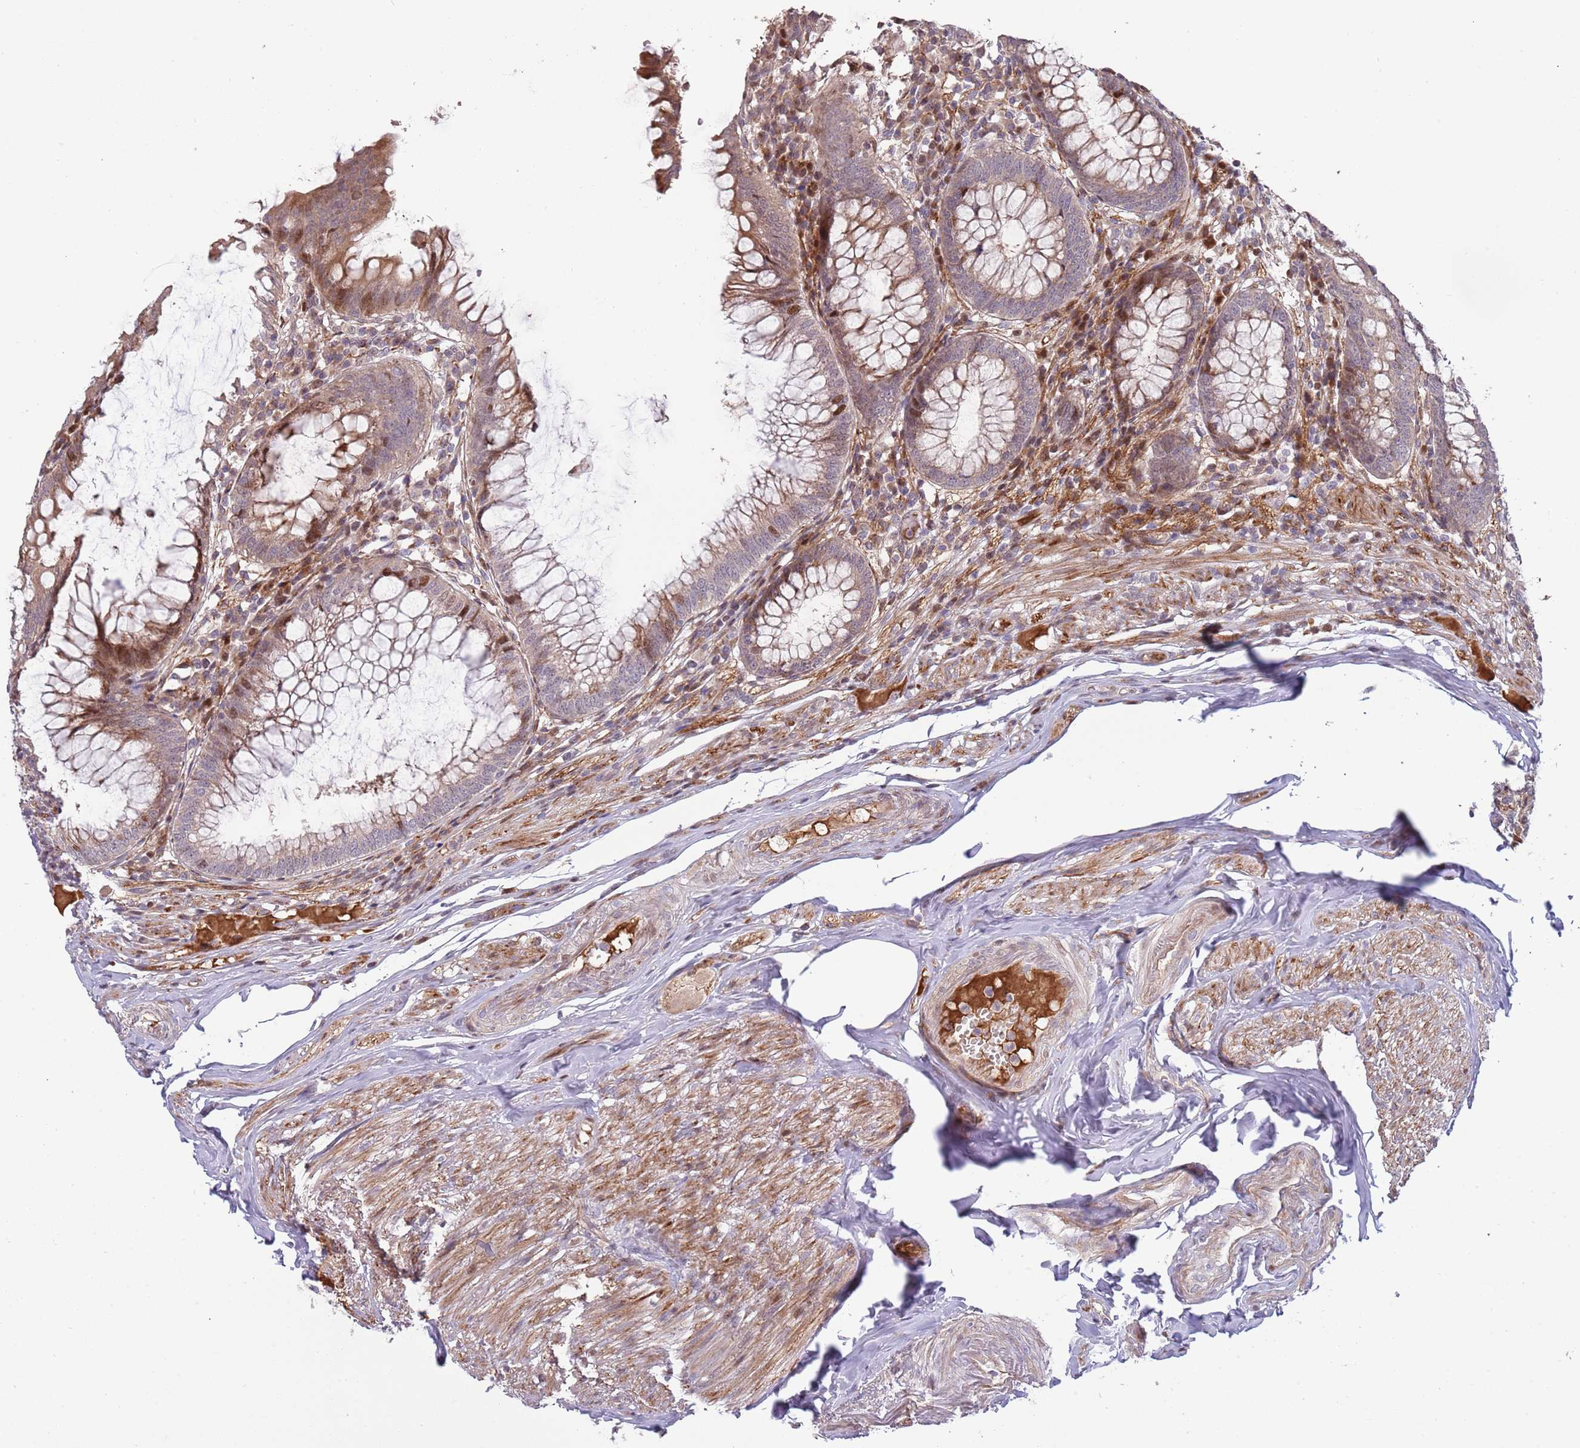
{"staining": {"intensity": "moderate", "quantity": "25%-75%", "location": "cytoplasmic/membranous,nuclear"}, "tissue": "appendix", "cell_type": "Glandular cells", "image_type": "normal", "snomed": [{"axis": "morphology", "description": "Normal tissue, NOS"}, {"axis": "topography", "description": "Appendix"}], "caption": "A brown stain highlights moderate cytoplasmic/membranous,nuclear positivity of a protein in glandular cells of unremarkable human appendix.", "gene": "SYNDIG1L", "patient": {"sex": "male", "age": 83}}